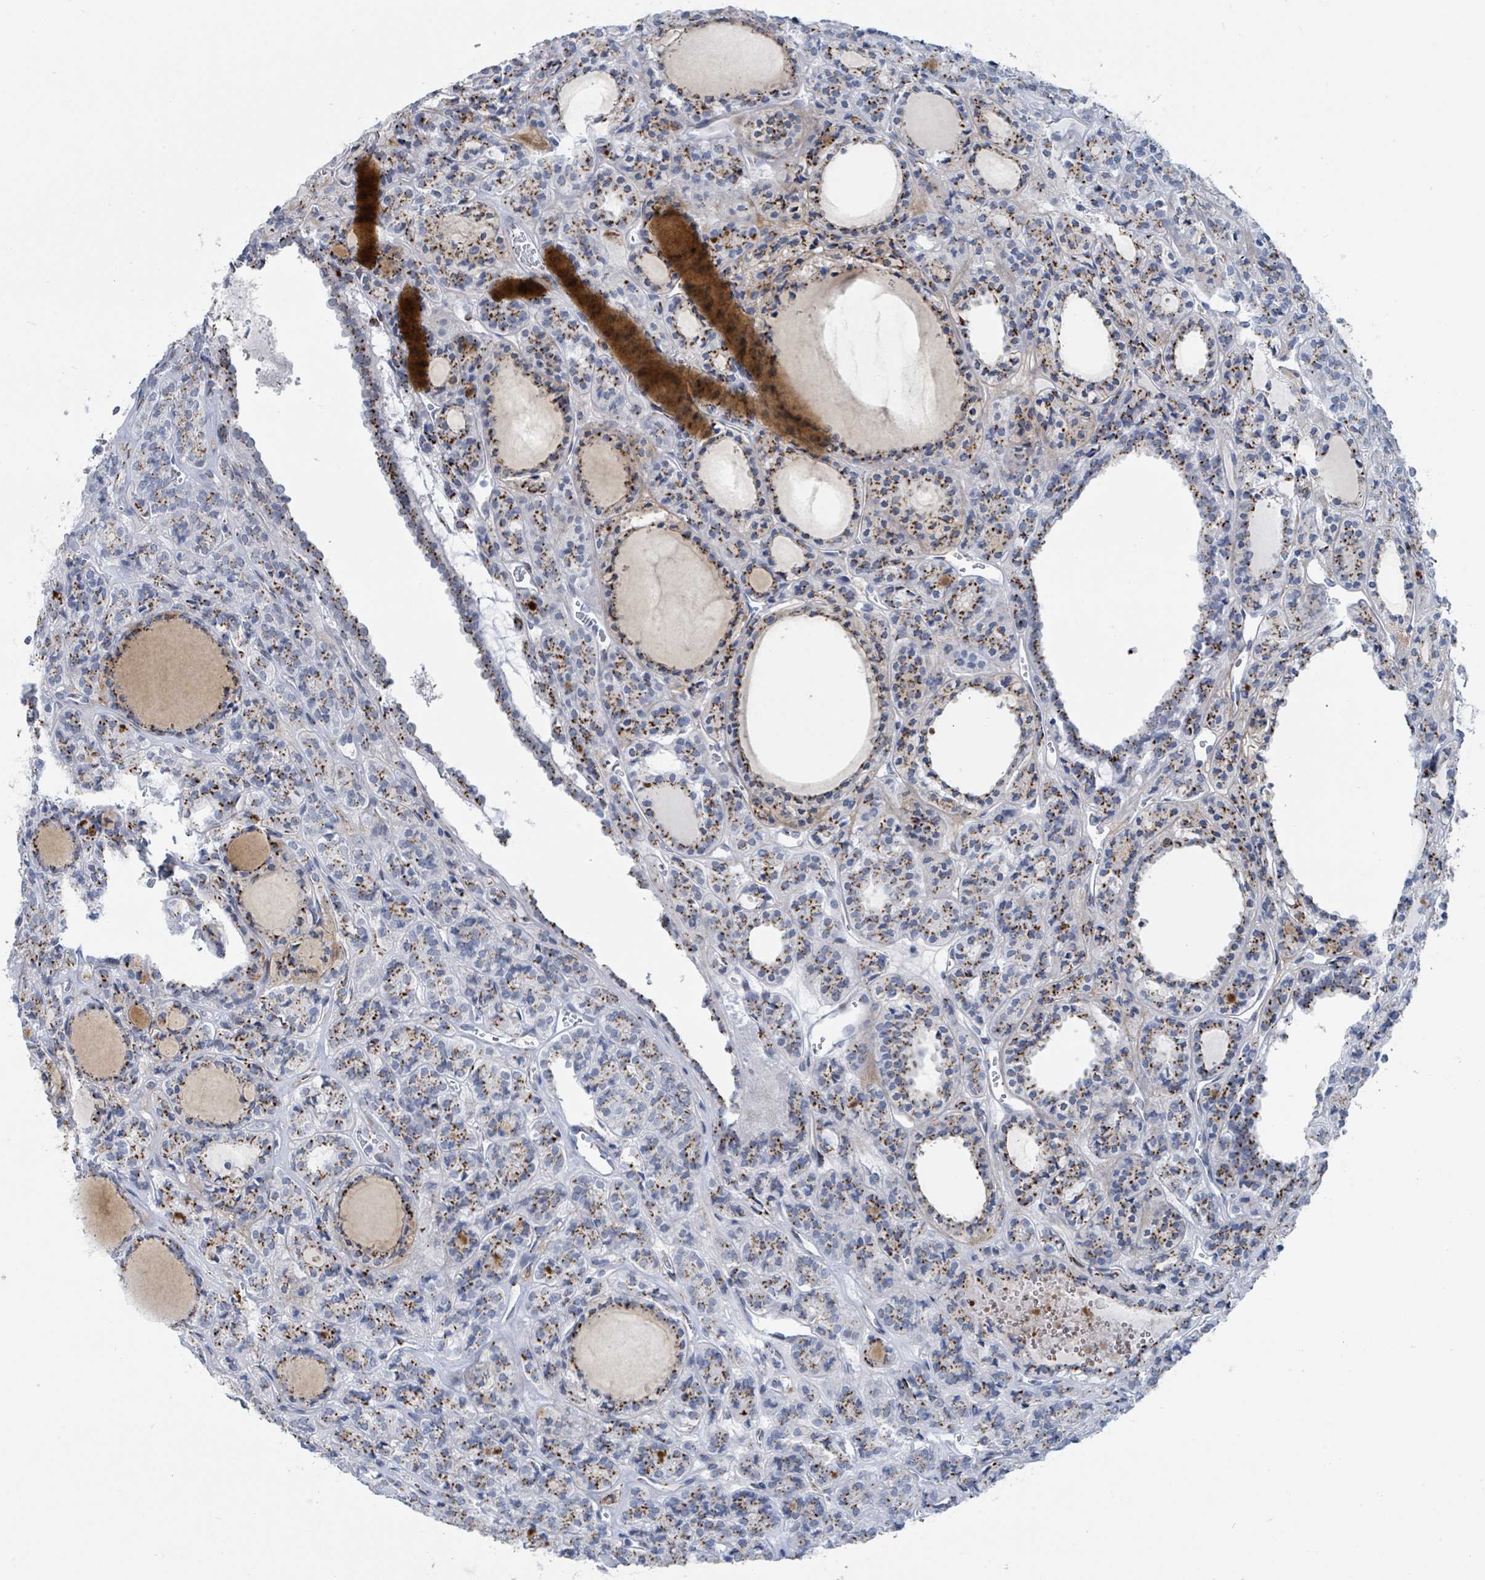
{"staining": {"intensity": "moderate", "quantity": "25%-75%", "location": "cytoplasmic/membranous"}, "tissue": "thyroid cancer", "cell_type": "Tumor cells", "image_type": "cancer", "snomed": [{"axis": "morphology", "description": "Follicular adenoma carcinoma, NOS"}, {"axis": "topography", "description": "Thyroid gland"}], "caption": "Tumor cells exhibit moderate cytoplasmic/membranous staining in approximately 25%-75% of cells in thyroid cancer. (Stains: DAB (3,3'-diaminobenzidine) in brown, nuclei in blue, Microscopy: brightfield microscopy at high magnification).", "gene": "DCAF5", "patient": {"sex": "female", "age": 63}}